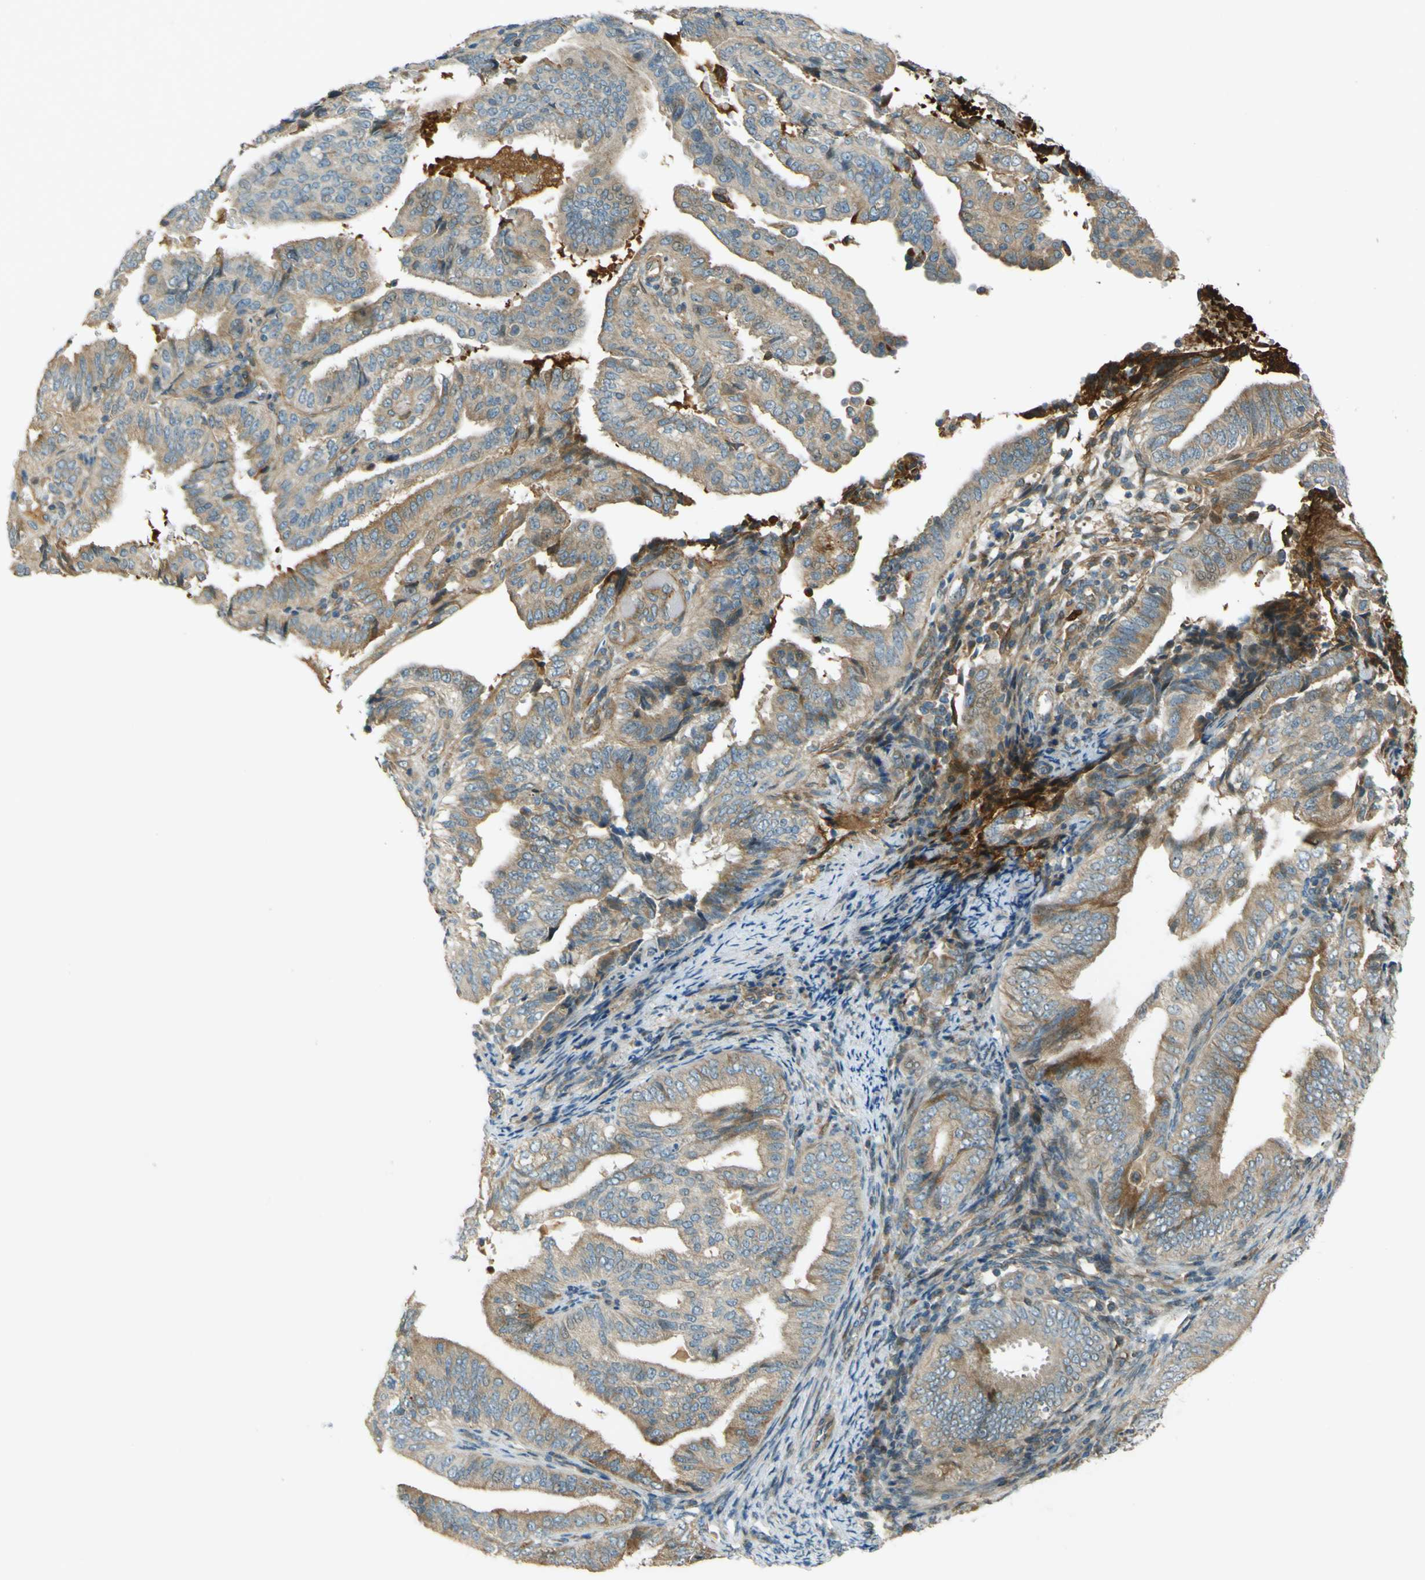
{"staining": {"intensity": "moderate", "quantity": "25%-75%", "location": "cytoplasmic/membranous"}, "tissue": "endometrial cancer", "cell_type": "Tumor cells", "image_type": "cancer", "snomed": [{"axis": "morphology", "description": "Adenocarcinoma, NOS"}, {"axis": "topography", "description": "Endometrium"}], "caption": "Endometrial adenocarcinoma stained for a protein exhibits moderate cytoplasmic/membranous positivity in tumor cells.", "gene": "LPCAT1", "patient": {"sex": "female", "age": 58}}